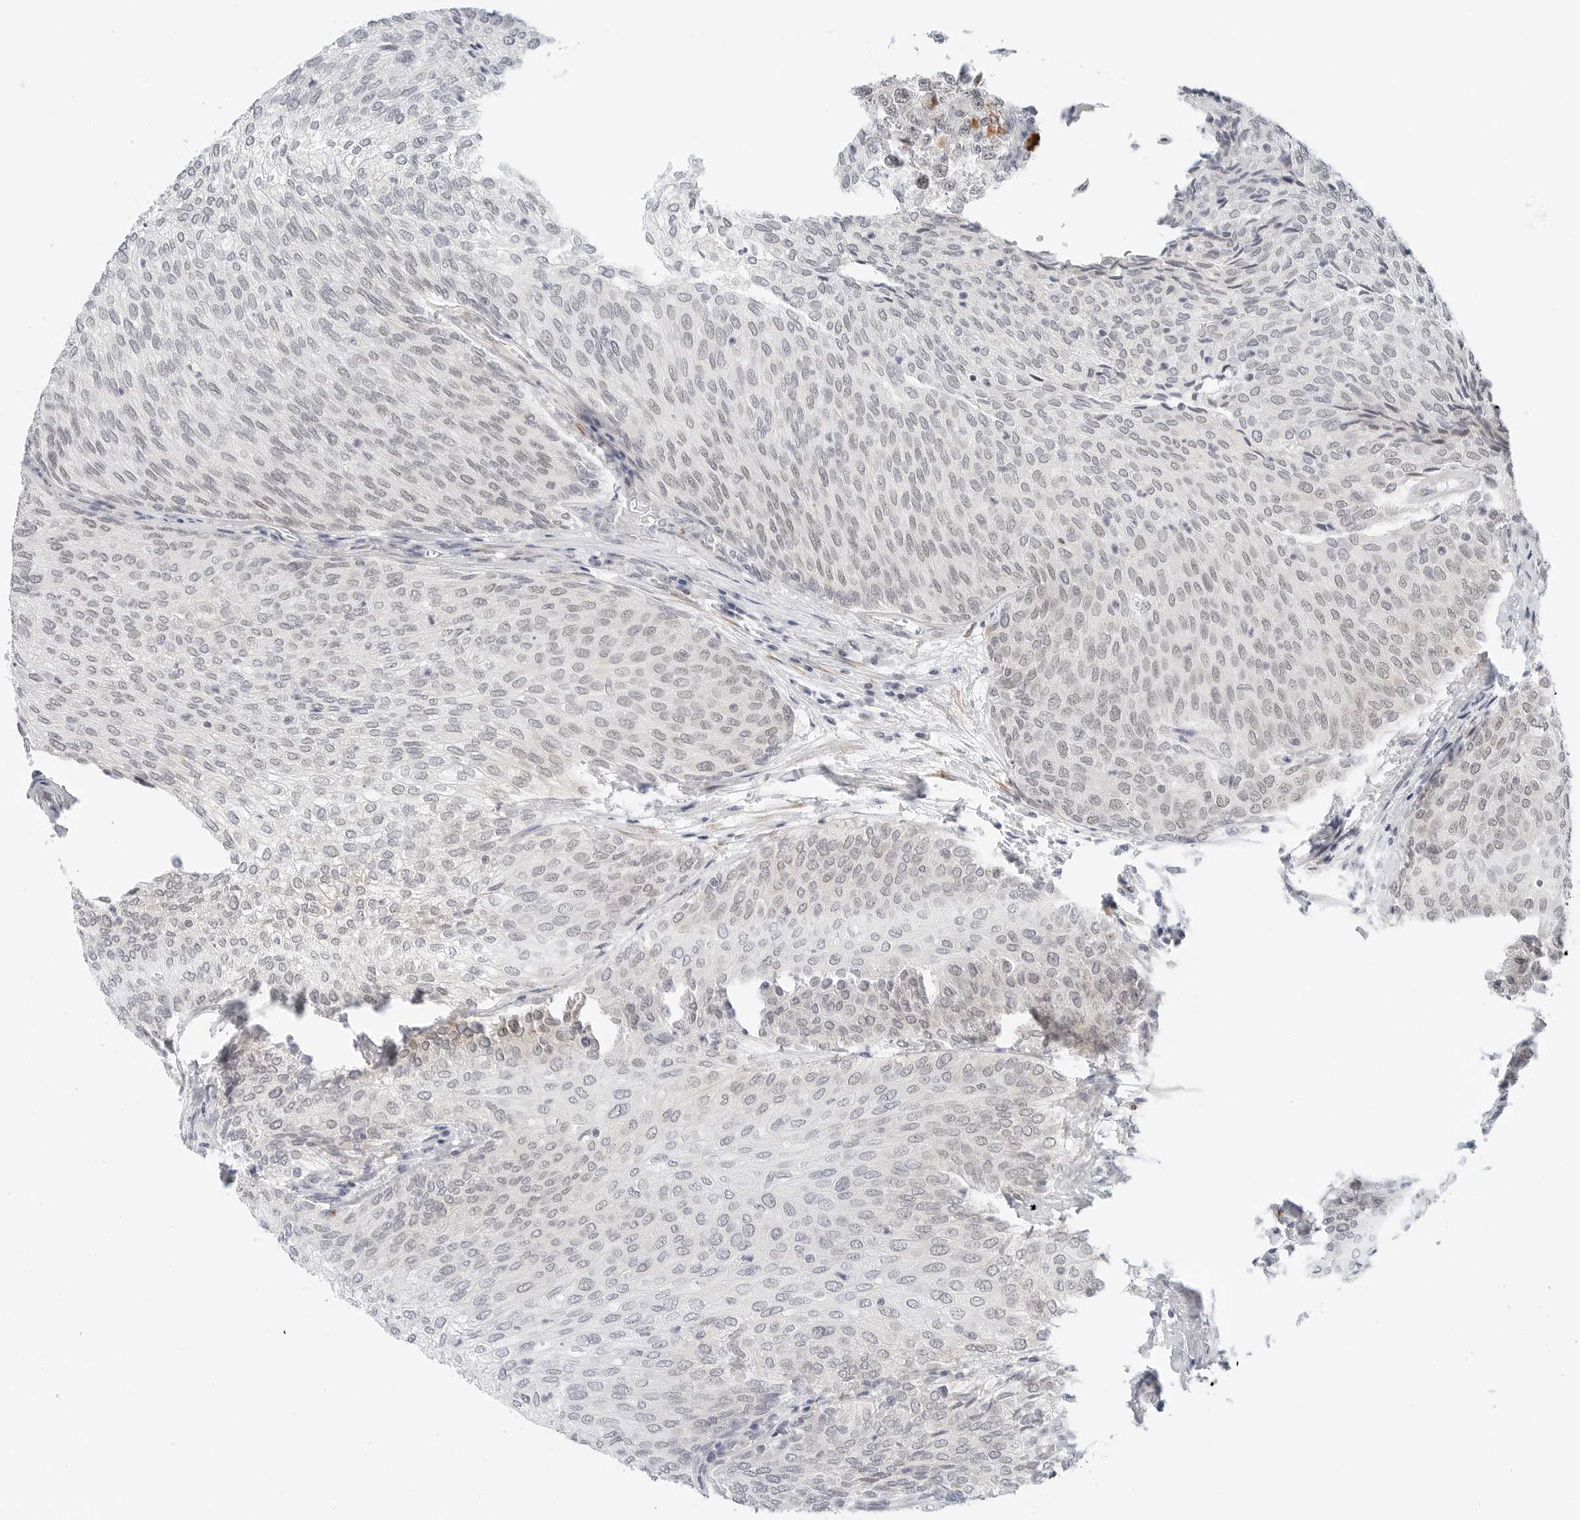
{"staining": {"intensity": "weak", "quantity": "<25%", "location": "nuclear"}, "tissue": "urothelial cancer", "cell_type": "Tumor cells", "image_type": "cancer", "snomed": [{"axis": "morphology", "description": "Urothelial carcinoma, Low grade"}, {"axis": "topography", "description": "Urinary bladder"}], "caption": "Immunohistochemistry of low-grade urothelial carcinoma reveals no positivity in tumor cells.", "gene": "TSEN2", "patient": {"sex": "female", "age": 79}}